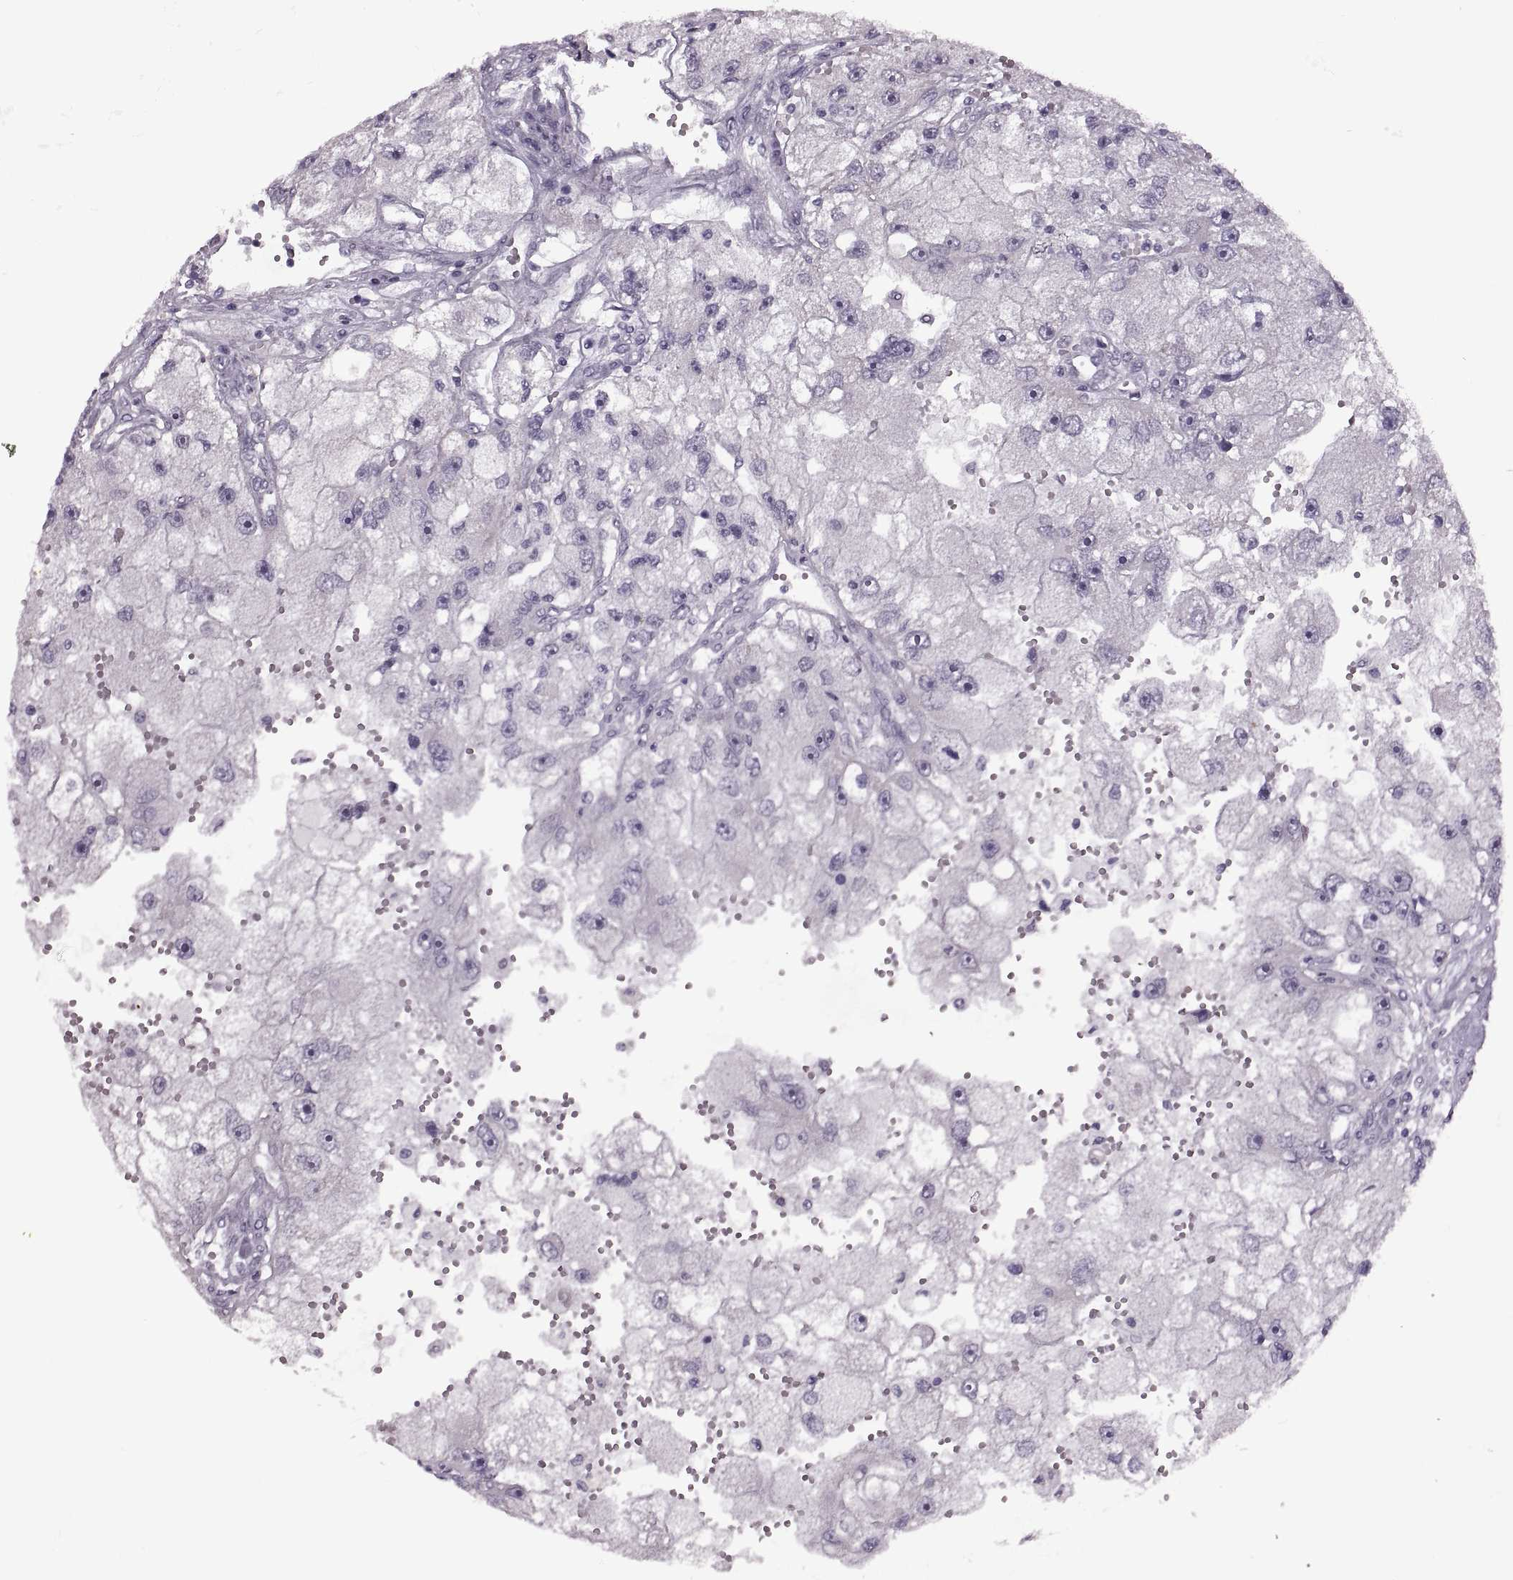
{"staining": {"intensity": "negative", "quantity": "none", "location": "none"}, "tissue": "renal cancer", "cell_type": "Tumor cells", "image_type": "cancer", "snomed": [{"axis": "morphology", "description": "Adenocarcinoma, NOS"}, {"axis": "topography", "description": "Kidney"}], "caption": "This image is of renal adenocarcinoma stained with immunohistochemistry to label a protein in brown with the nuclei are counter-stained blue. There is no staining in tumor cells.", "gene": "PRSS37", "patient": {"sex": "male", "age": 63}}